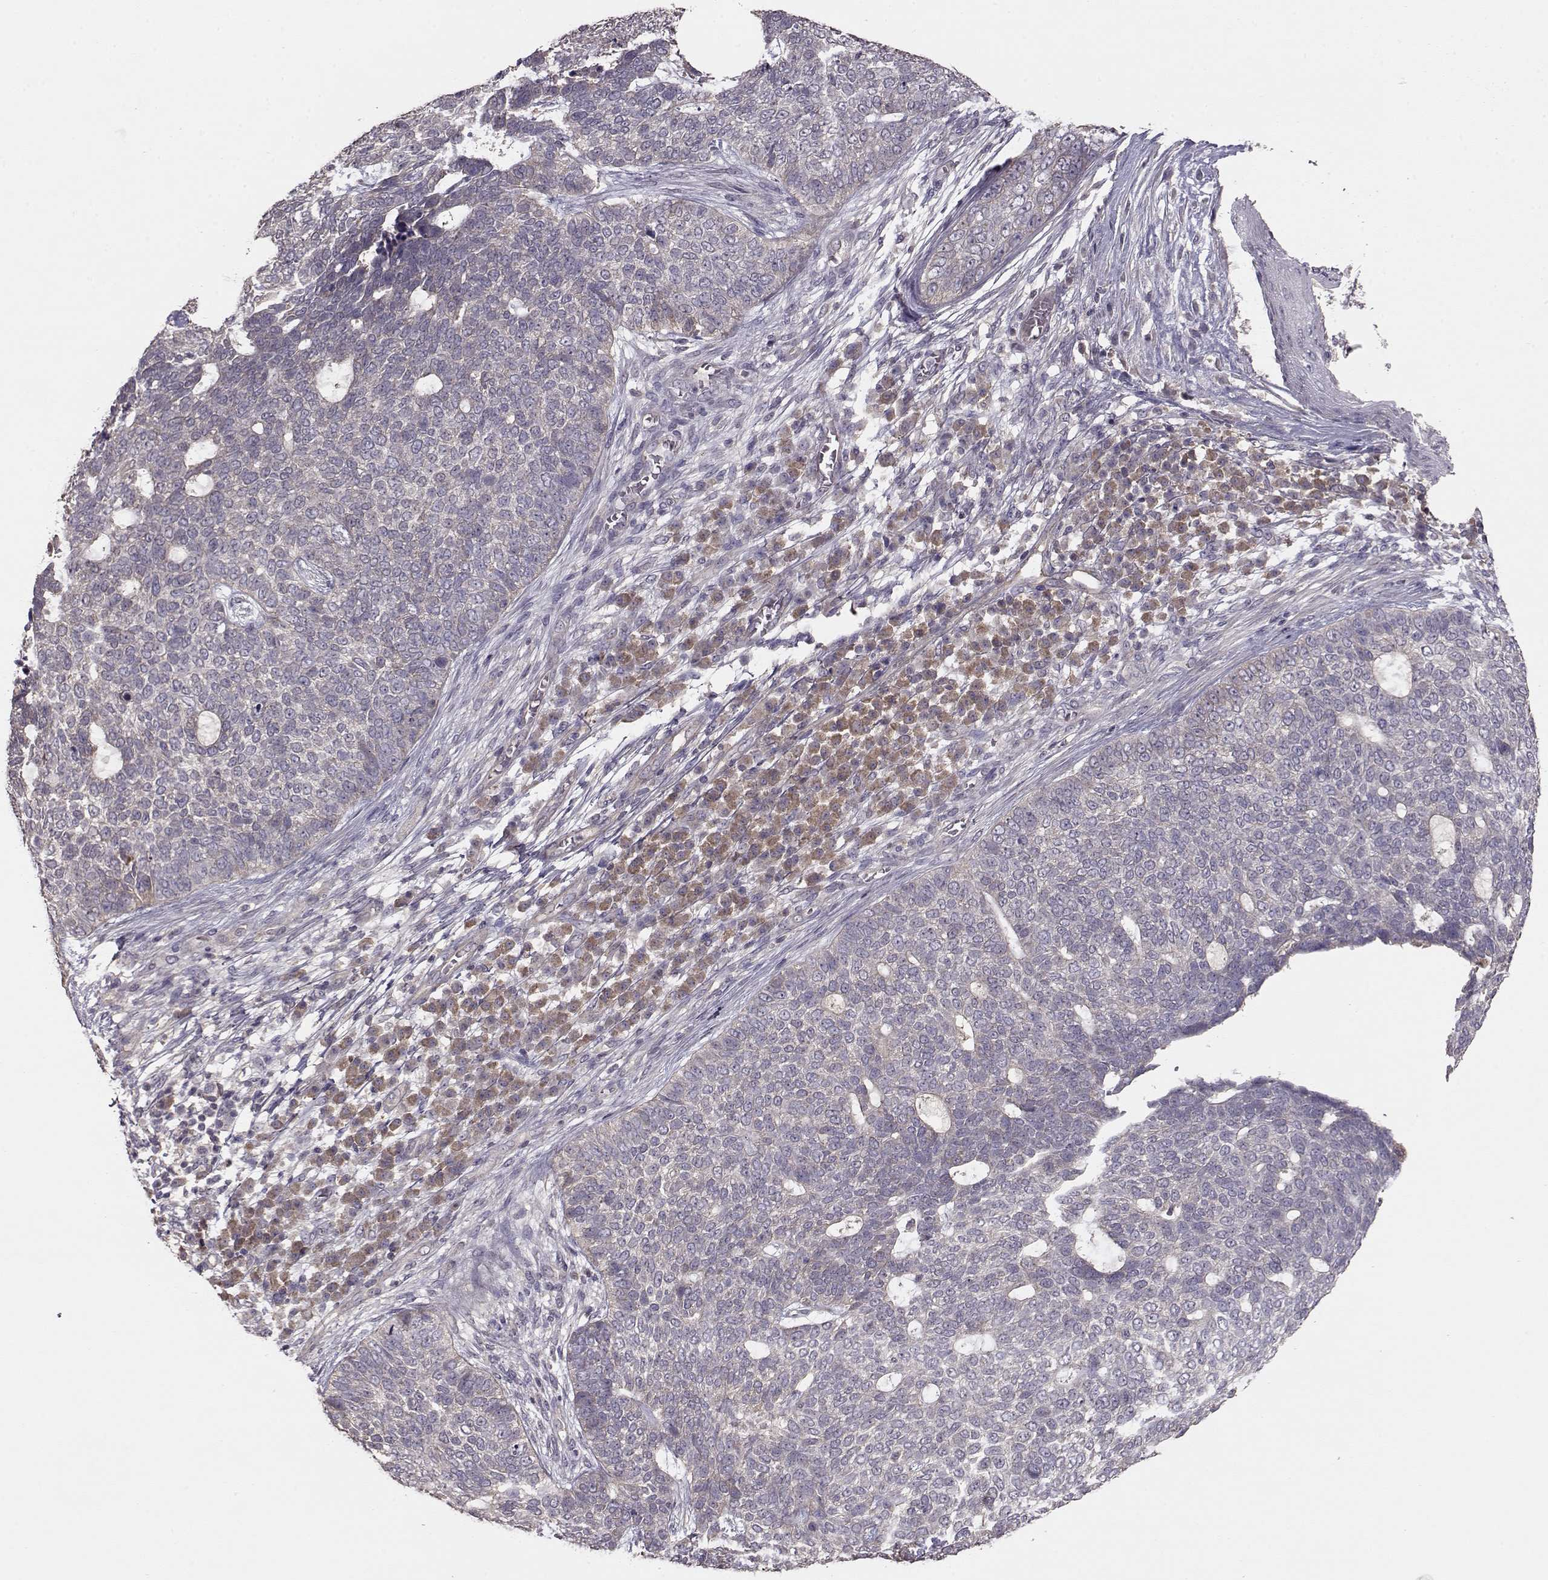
{"staining": {"intensity": "negative", "quantity": "none", "location": "none"}, "tissue": "skin cancer", "cell_type": "Tumor cells", "image_type": "cancer", "snomed": [{"axis": "morphology", "description": "Basal cell carcinoma"}, {"axis": "topography", "description": "Skin"}], "caption": "The histopathology image exhibits no staining of tumor cells in skin cancer. The staining is performed using DAB brown chromogen with nuclei counter-stained in using hematoxylin.", "gene": "PMCH", "patient": {"sex": "female", "age": 69}}